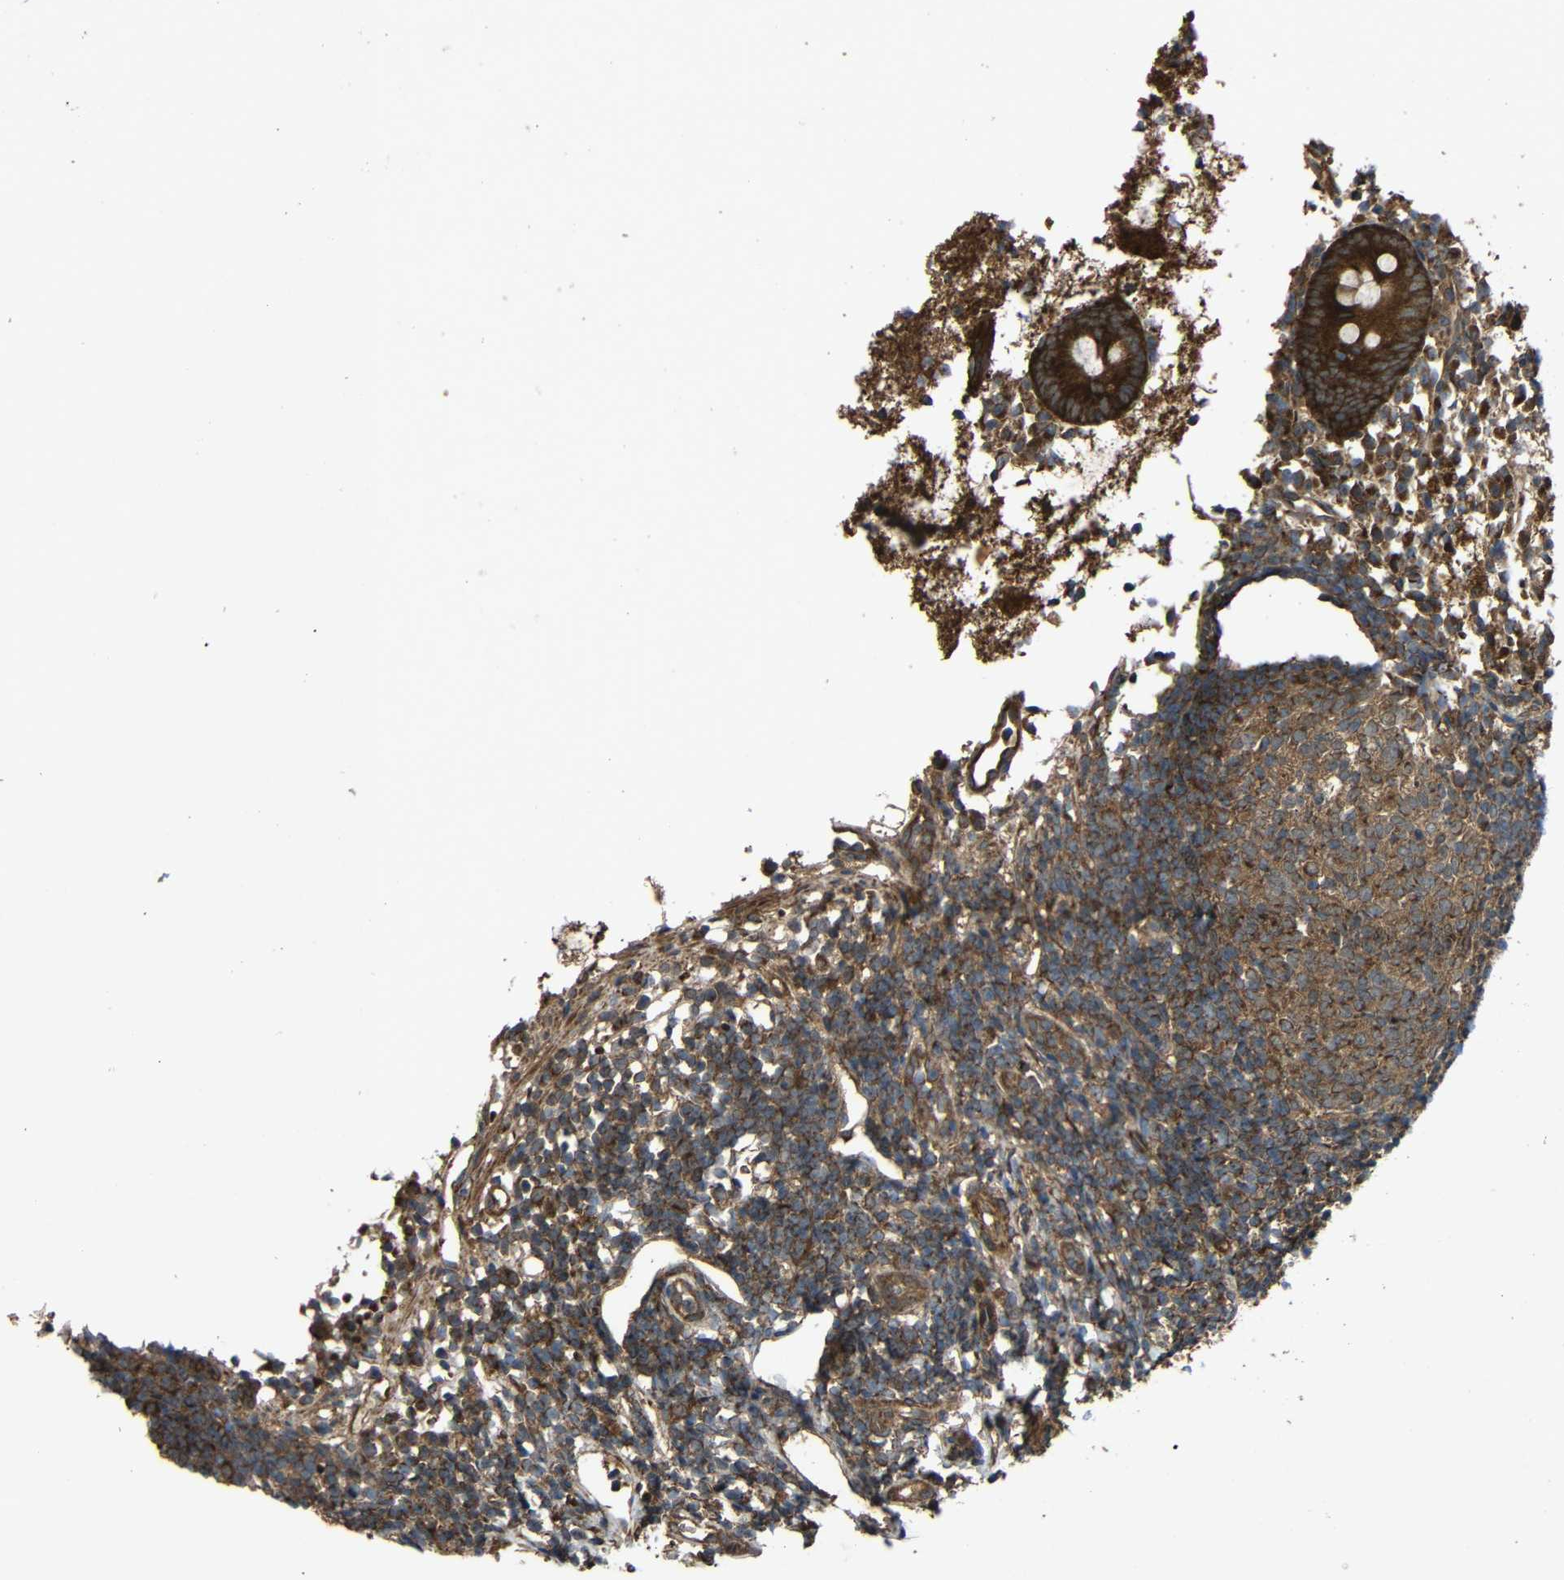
{"staining": {"intensity": "strong", "quantity": ">75%", "location": "cytoplasmic/membranous"}, "tissue": "appendix", "cell_type": "Glandular cells", "image_type": "normal", "snomed": [{"axis": "morphology", "description": "Normal tissue, NOS"}, {"axis": "topography", "description": "Appendix"}], "caption": "A micrograph showing strong cytoplasmic/membranous expression in approximately >75% of glandular cells in unremarkable appendix, as visualized by brown immunohistochemical staining.", "gene": "C1GALT1", "patient": {"sex": "female", "age": 20}}